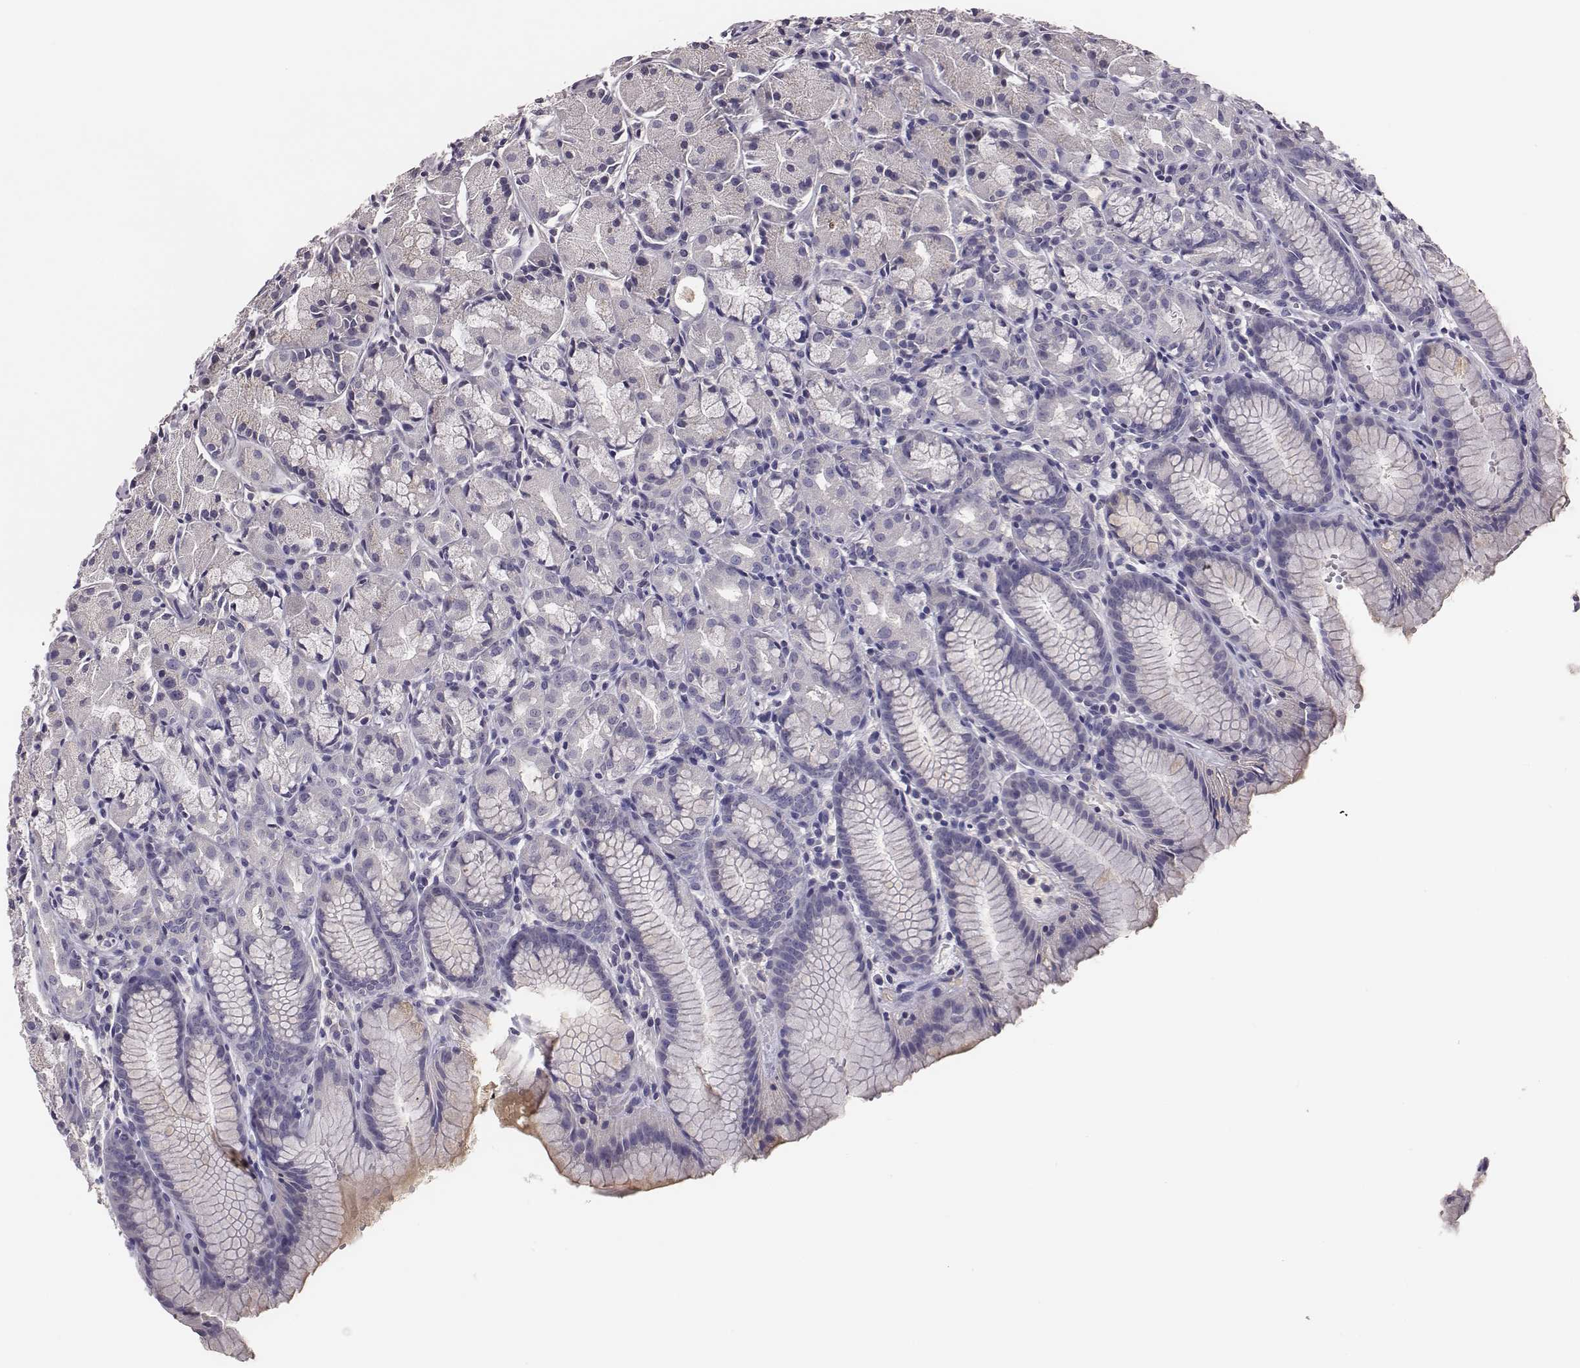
{"staining": {"intensity": "negative", "quantity": "none", "location": "none"}, "tissue": "stomach", "cell_type": "Glandular cells", "image_type": "normal", "snomed": [{"axis": "morphology", "description": "Normal tissue, NOS"}, {"axis": "topography", "description": "Stomach, upper"}], "caption": "An image of human stomach is negative for staining in glandular cells. (DAB (3,3'-diaminobenzidine) IHC with hematoxylin counter stain).", "gene": "EN1", "patient": {"sex": "male", "age": 47}}